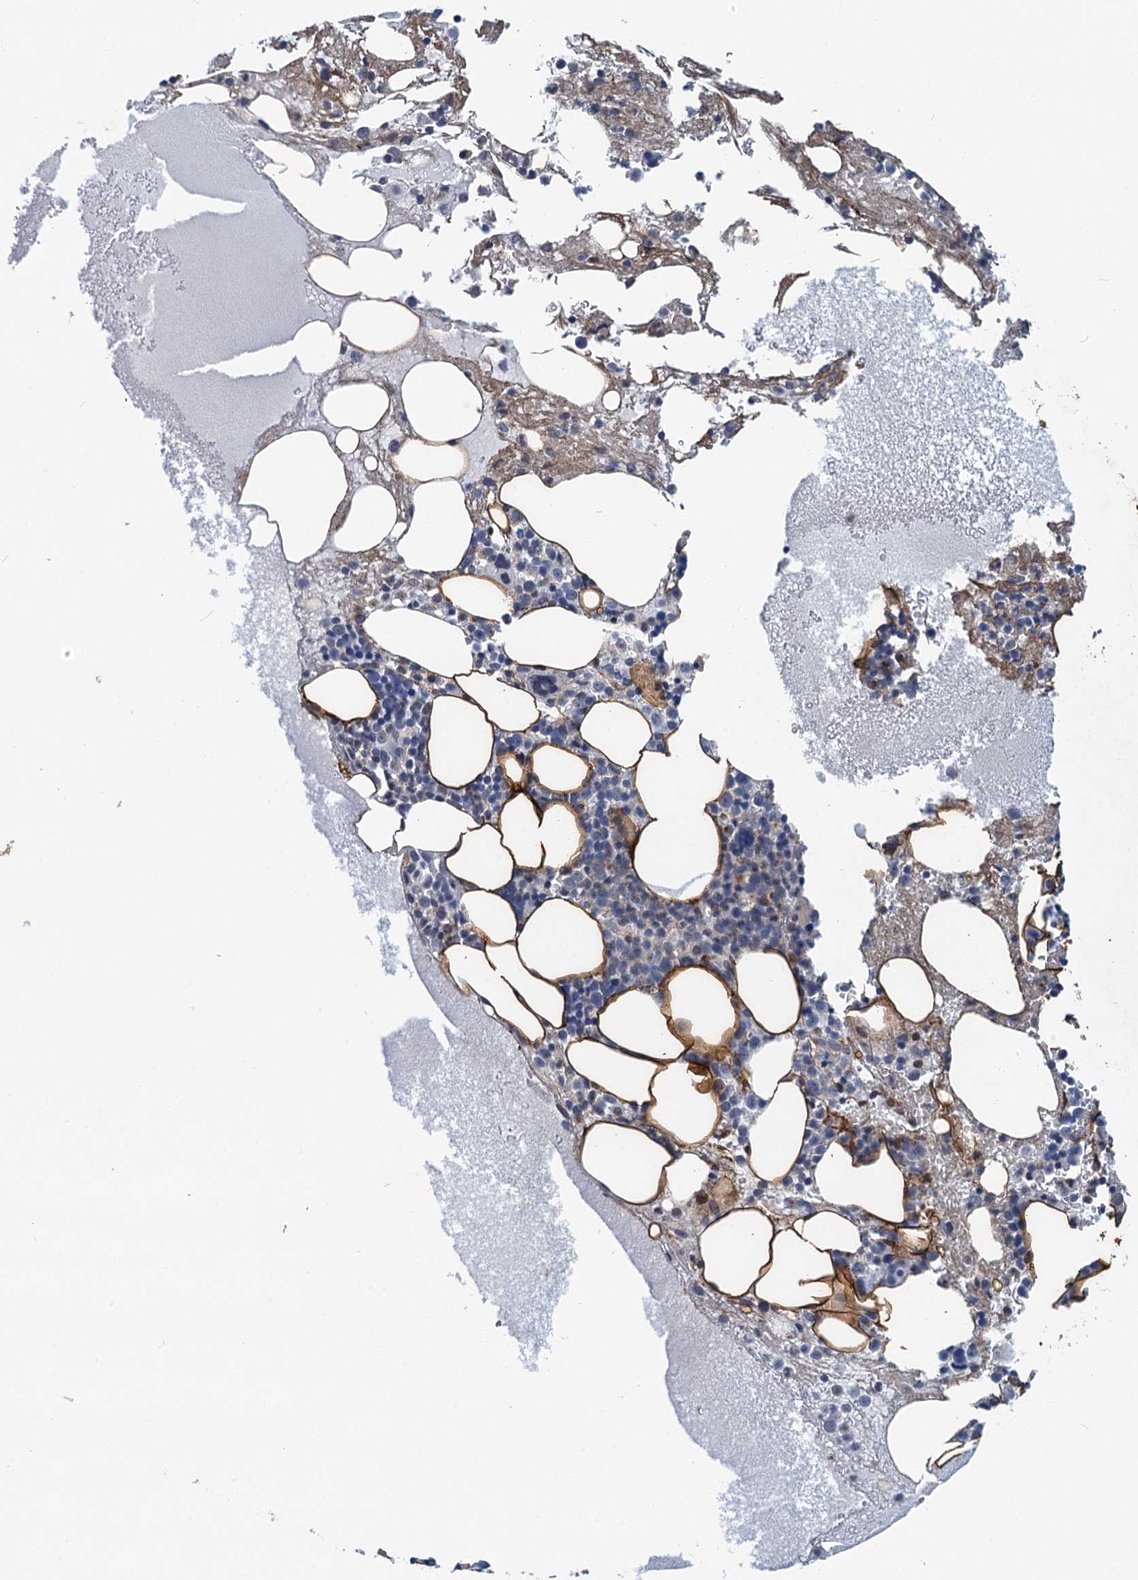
{"staining": {"intensity": "negative", "quantity": "none", "location": "none"}, "tissue": "bone marrow", "cell_type": "Hematopoietic cells", "image_type": "normal", "snomed": [{"axis": "morphology", "description": "Normal tissue, NOS"}, {"axis": "topography", "description": "Bone marrow"}], "caption": "This is an IHC micrograph of normal bone marrow. There is no expression in hematopoietic cells.", "gene": "NBEA", "patient": {"sex": "male", "age": 61}}